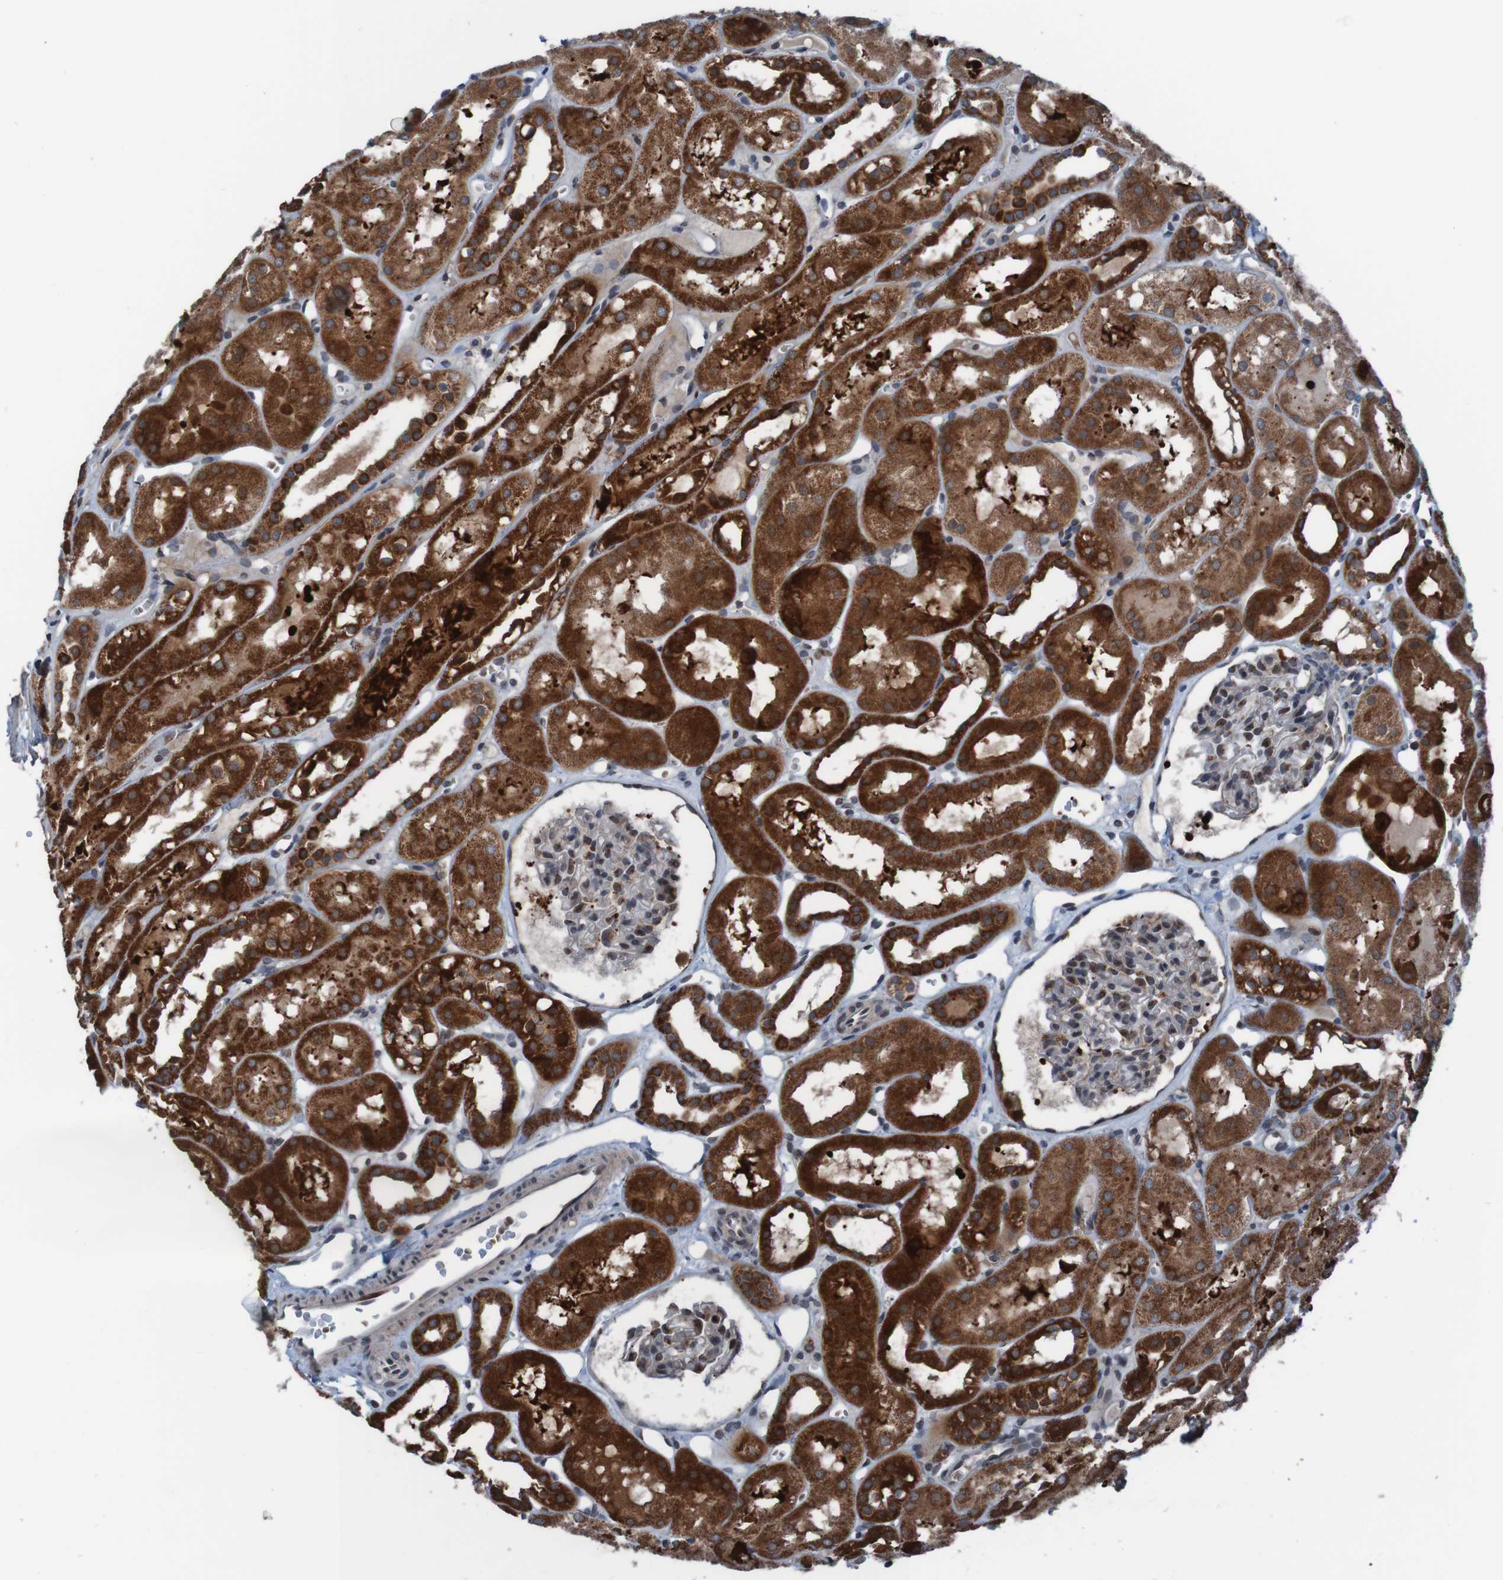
{"staining": {"intensity": "strong", "quantity": "<25%", "location": "cytoplasmic/membranous"}, "tissue": "kidney", "cell_type": "Cells in glomeruli", "image_type": "normal", "snomed": [{"axis": "morphology", "description": "Normal tissue, NOS"}, {"axis": "topography", "description": "Kidney"}, {"axis": "topography", "description": "Urinary bladder"}], "caption": "Brown immunohistochemical staining in normal human kidney reveals strong cytoplasmic/membranous staining in approximately <25% of cells in glomeruli. The staining was performed using DAB (3,3'-diaminobenzidine) to visualize the protein expression in brown, while the nuclei were stained in blue with hematoxylin (Magnification: 20x).", "gene": "UNG", "patient": {"sex": "male", "age": 16}}